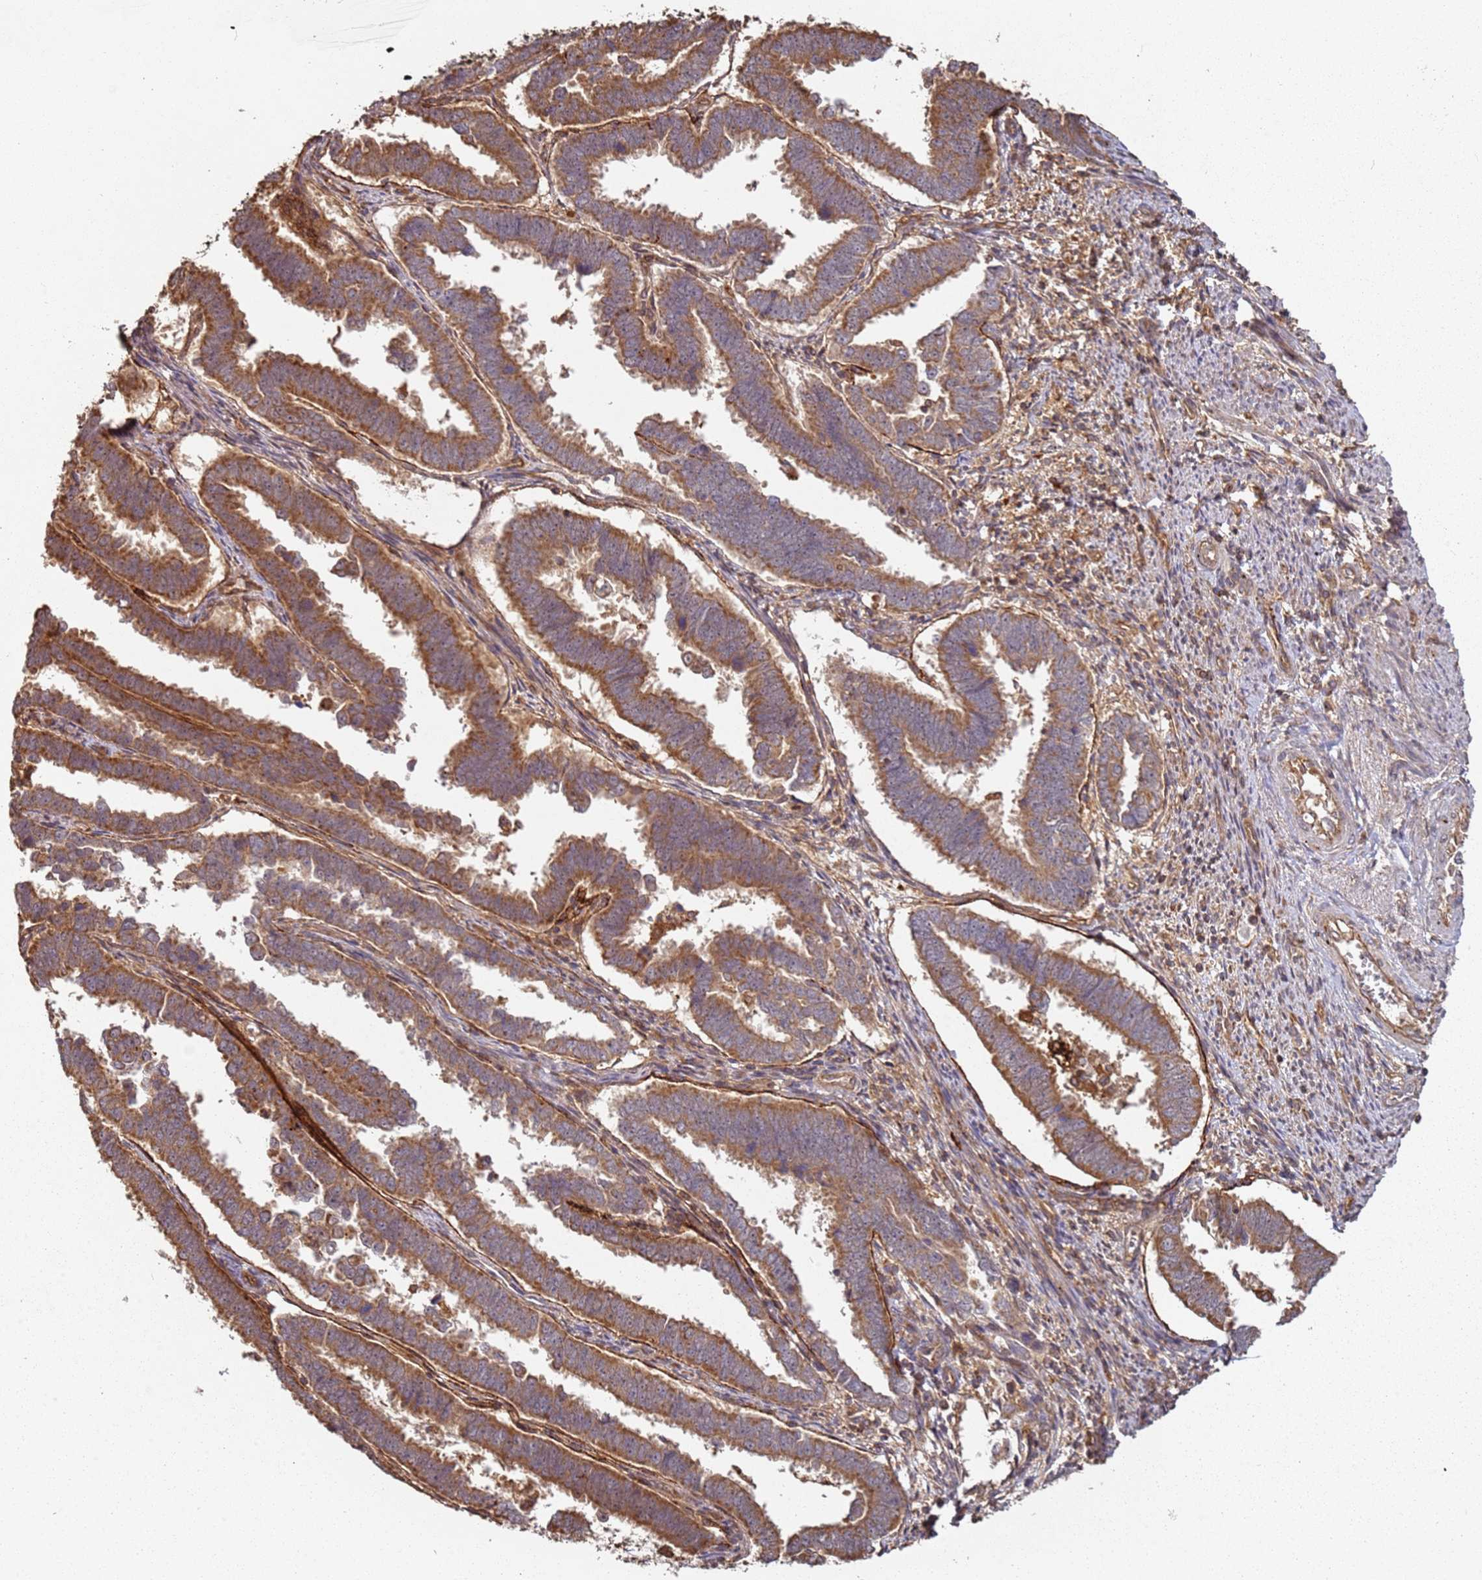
{"staining": {"intensity": "moderate", "quantity": ">75%", "location": "cytoplasmic/membranous"}, "tissue": "endometrial cancer", "cell_type": "Tumor cells", "image_type": "cancer", "snomed": [{"axis": "morphology", "description": "Adenocarcinoma, NOS"}, {"axis": "topography", "description": "Endometrium"}], "caption": "About >75% of tumor cells in human endometrial adenocarcinoma demonstrate moderate cytoplasmic/membranous protein staining as visualized by brown immunohistochemical staining.", "gene": "SCGB2B2", "patient": {"sex": "female", "age": 75}}